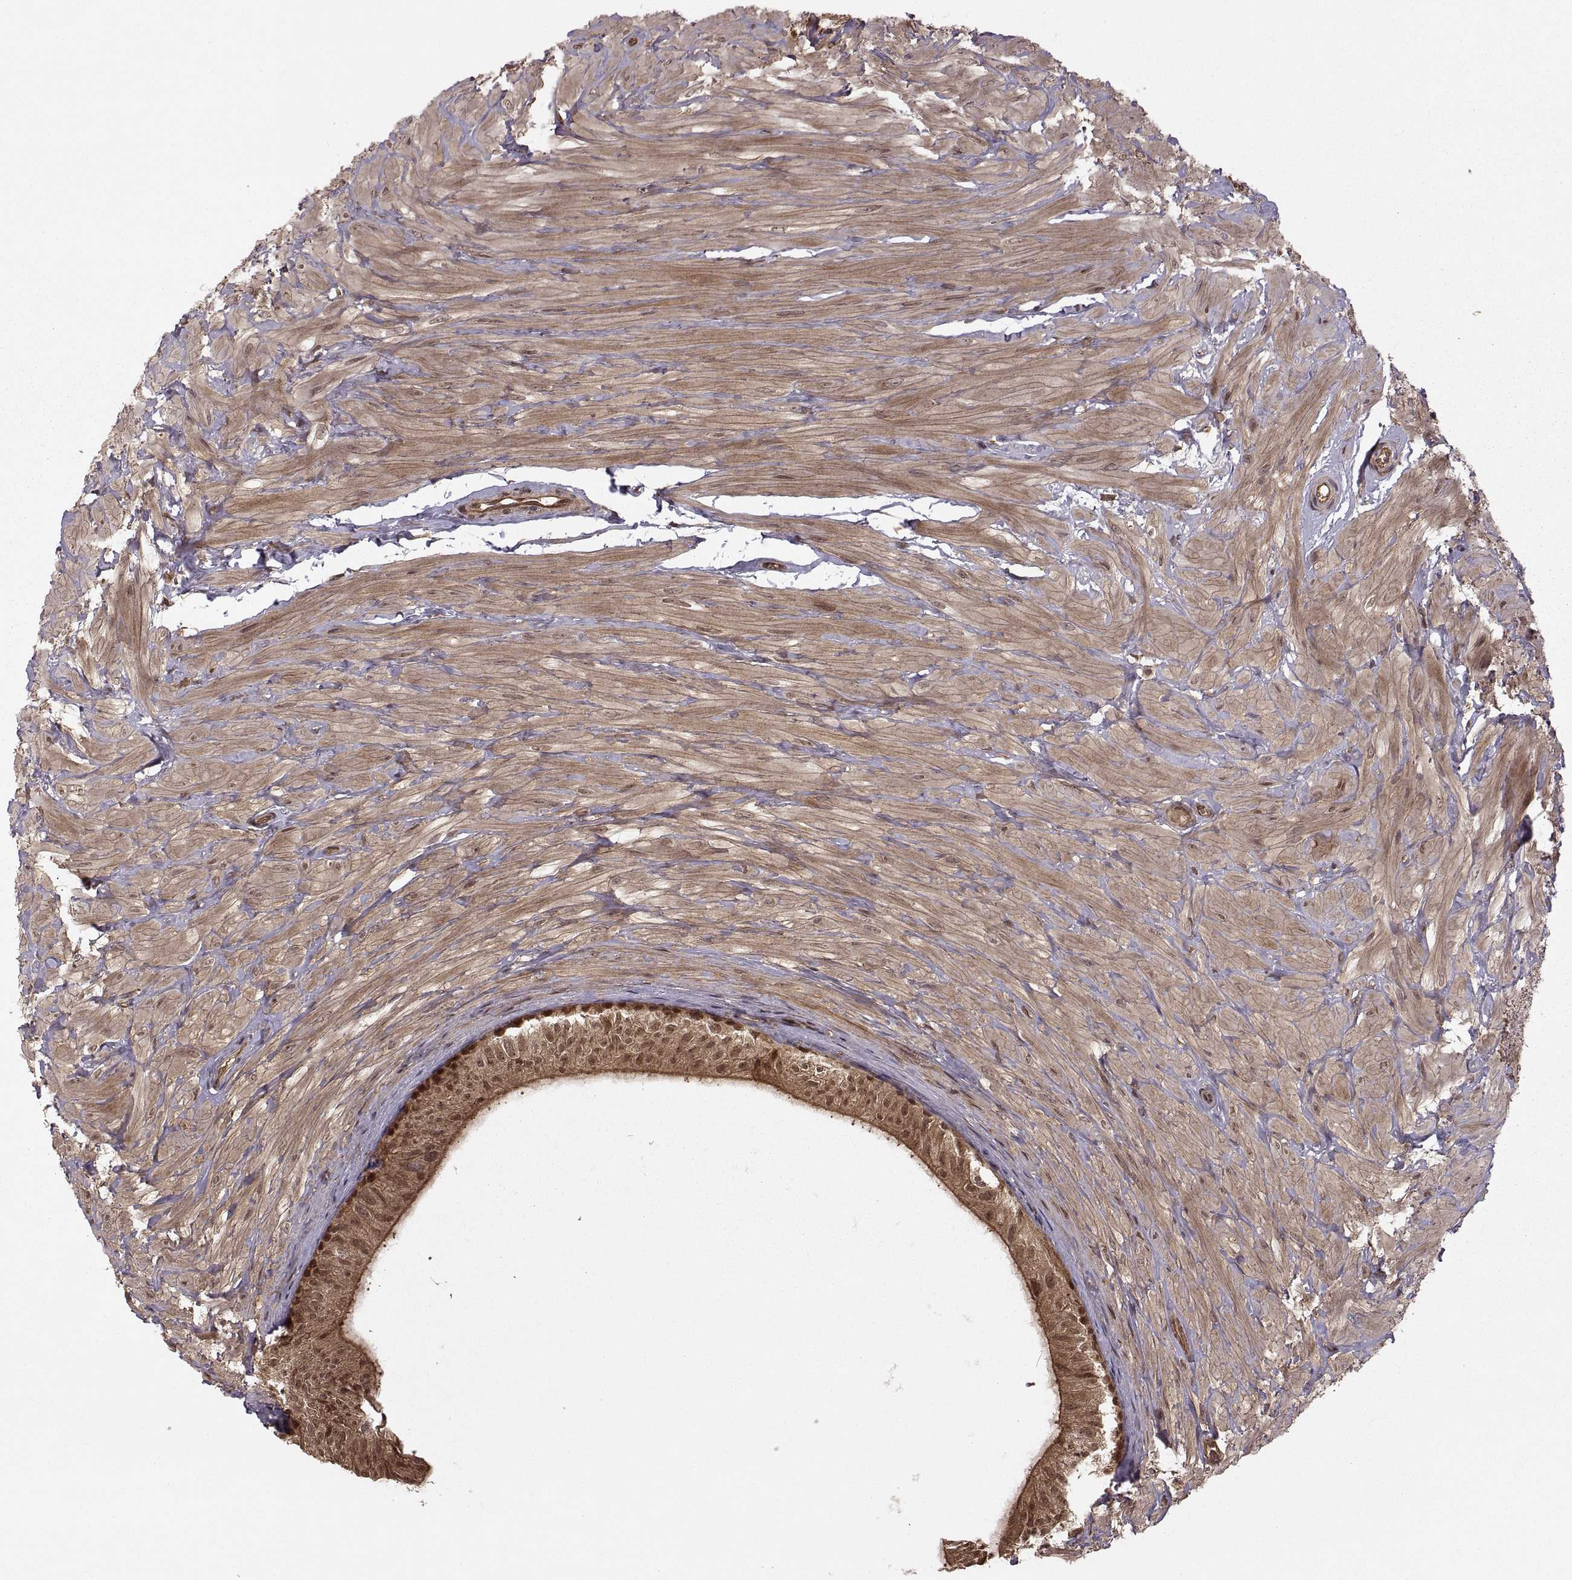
{"staining": {"intensity": "strong", "quantity": "<25%", "location": "cytoplasmic/membranous,nuclear"}, "tissue": "epididymis", "cell_type": "Glandular cells", "image_type": "normal", "snomed": [{"axis": "morphology", "description": "Normal tissue, NOS"}, {"axis": "topography", "description": "Epididymis"}], "caption": "Protein analysis of benign epididymis displays strong cytoplasmic/membranous,nuclear staining in approximately <25% of glandular cells. (DAB (3,3'-diaminobenzidine) IHC, brown staining for protein, blue staining for nuclei).", "gene": "DEDD", "patient": {"sex": "male", "age": 32}}